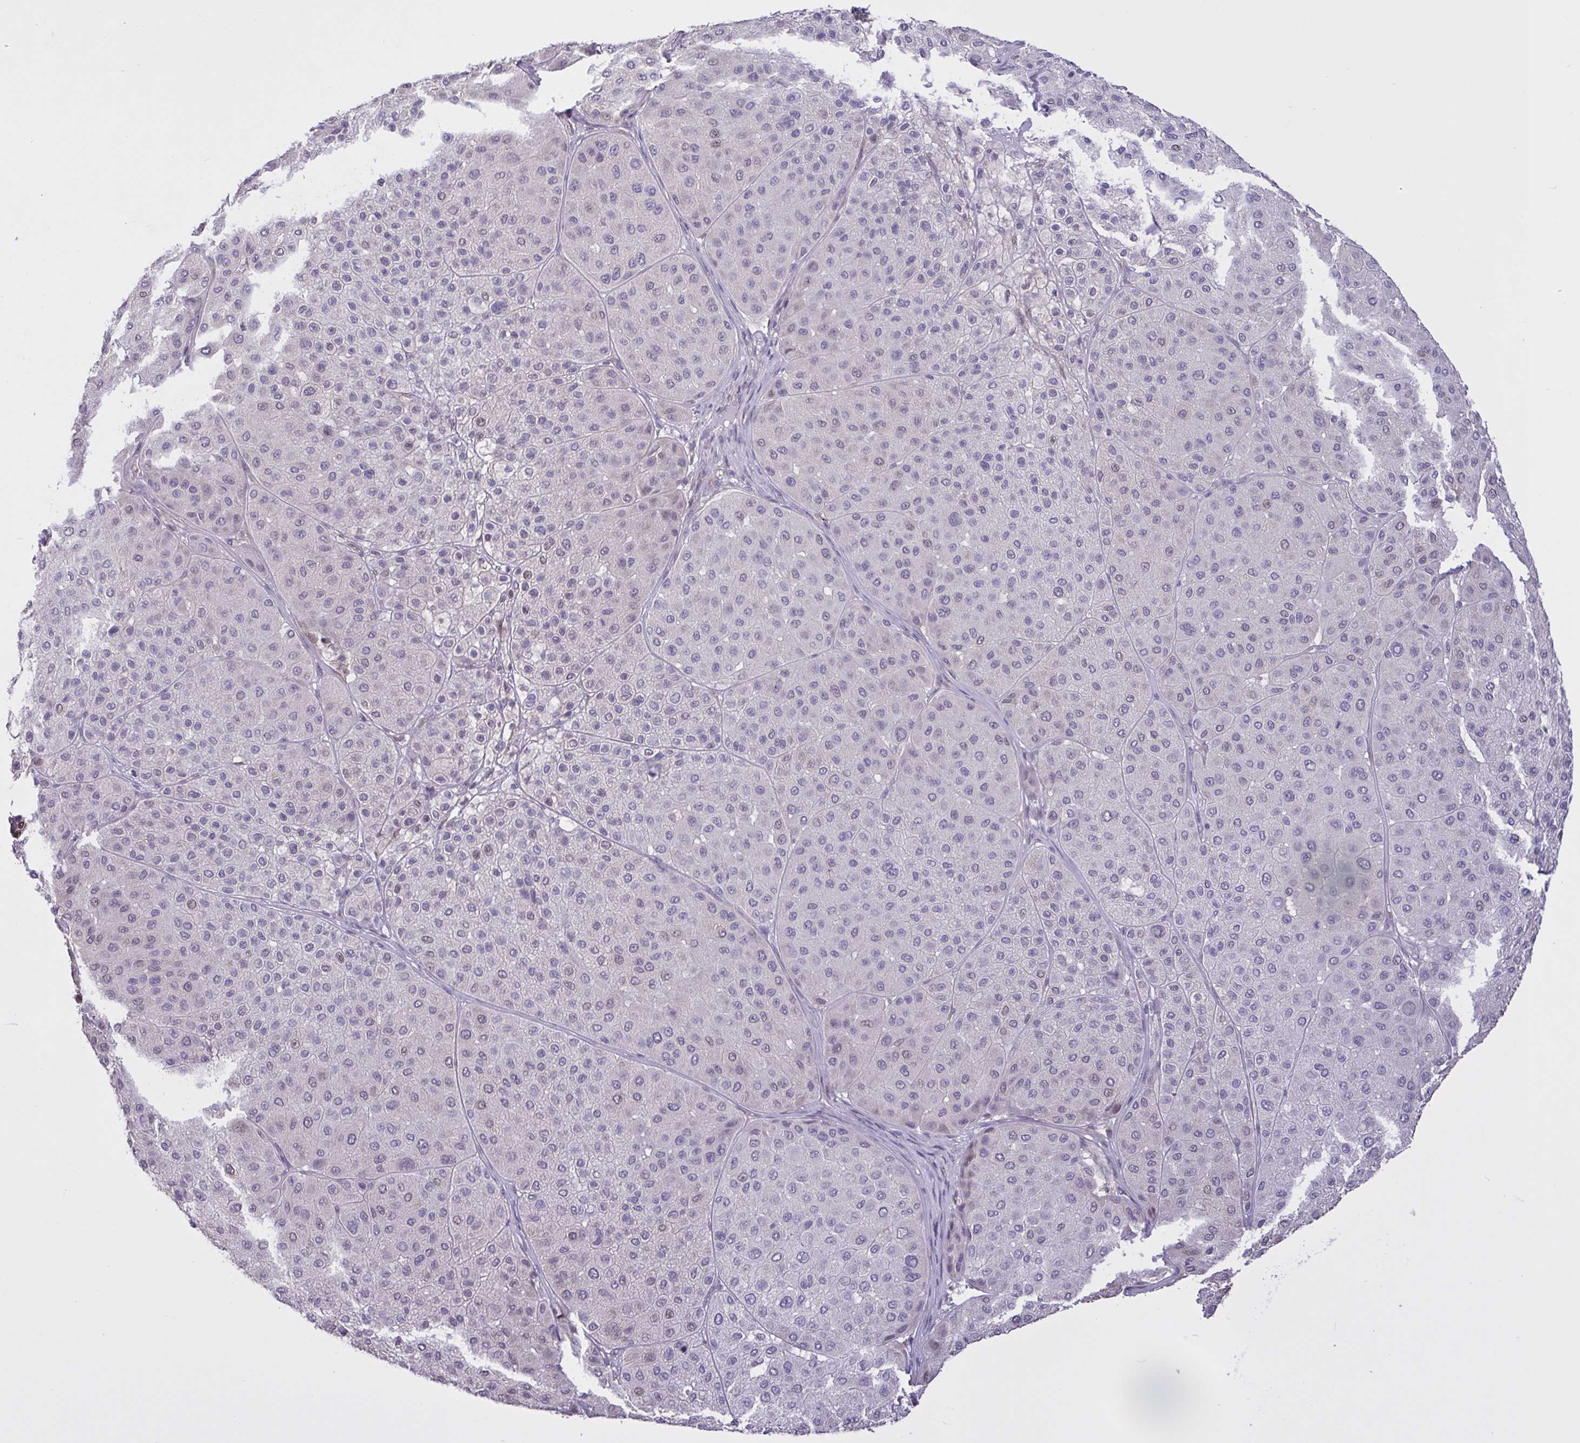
{"staining": {"intensity": "weak", "quantity": "<25%", "location": "nuclear"}, "tissue": "melanoma", "cell_type": "Tumor cells", "image_type": "cancer", "snomed": [{"axis": "morphology", "description": "Malignant melanoma, Metastatic site"}, {"axis": "topography", "description": "Smooth muscle"}], "caption": "DAB (3,3'-diaminobenzidine) immunohistochemical staining of melanoma demonstrates no significant staining in tumor cells. (Stains: DAB (3,3'-diaminobenzidine) IHC with hematoxylin counter stain, Microscopy: brightfield microscopy at high magnification).", "gene": "MRGPRX2", "patient": {"sex": "male", "age": 41}}